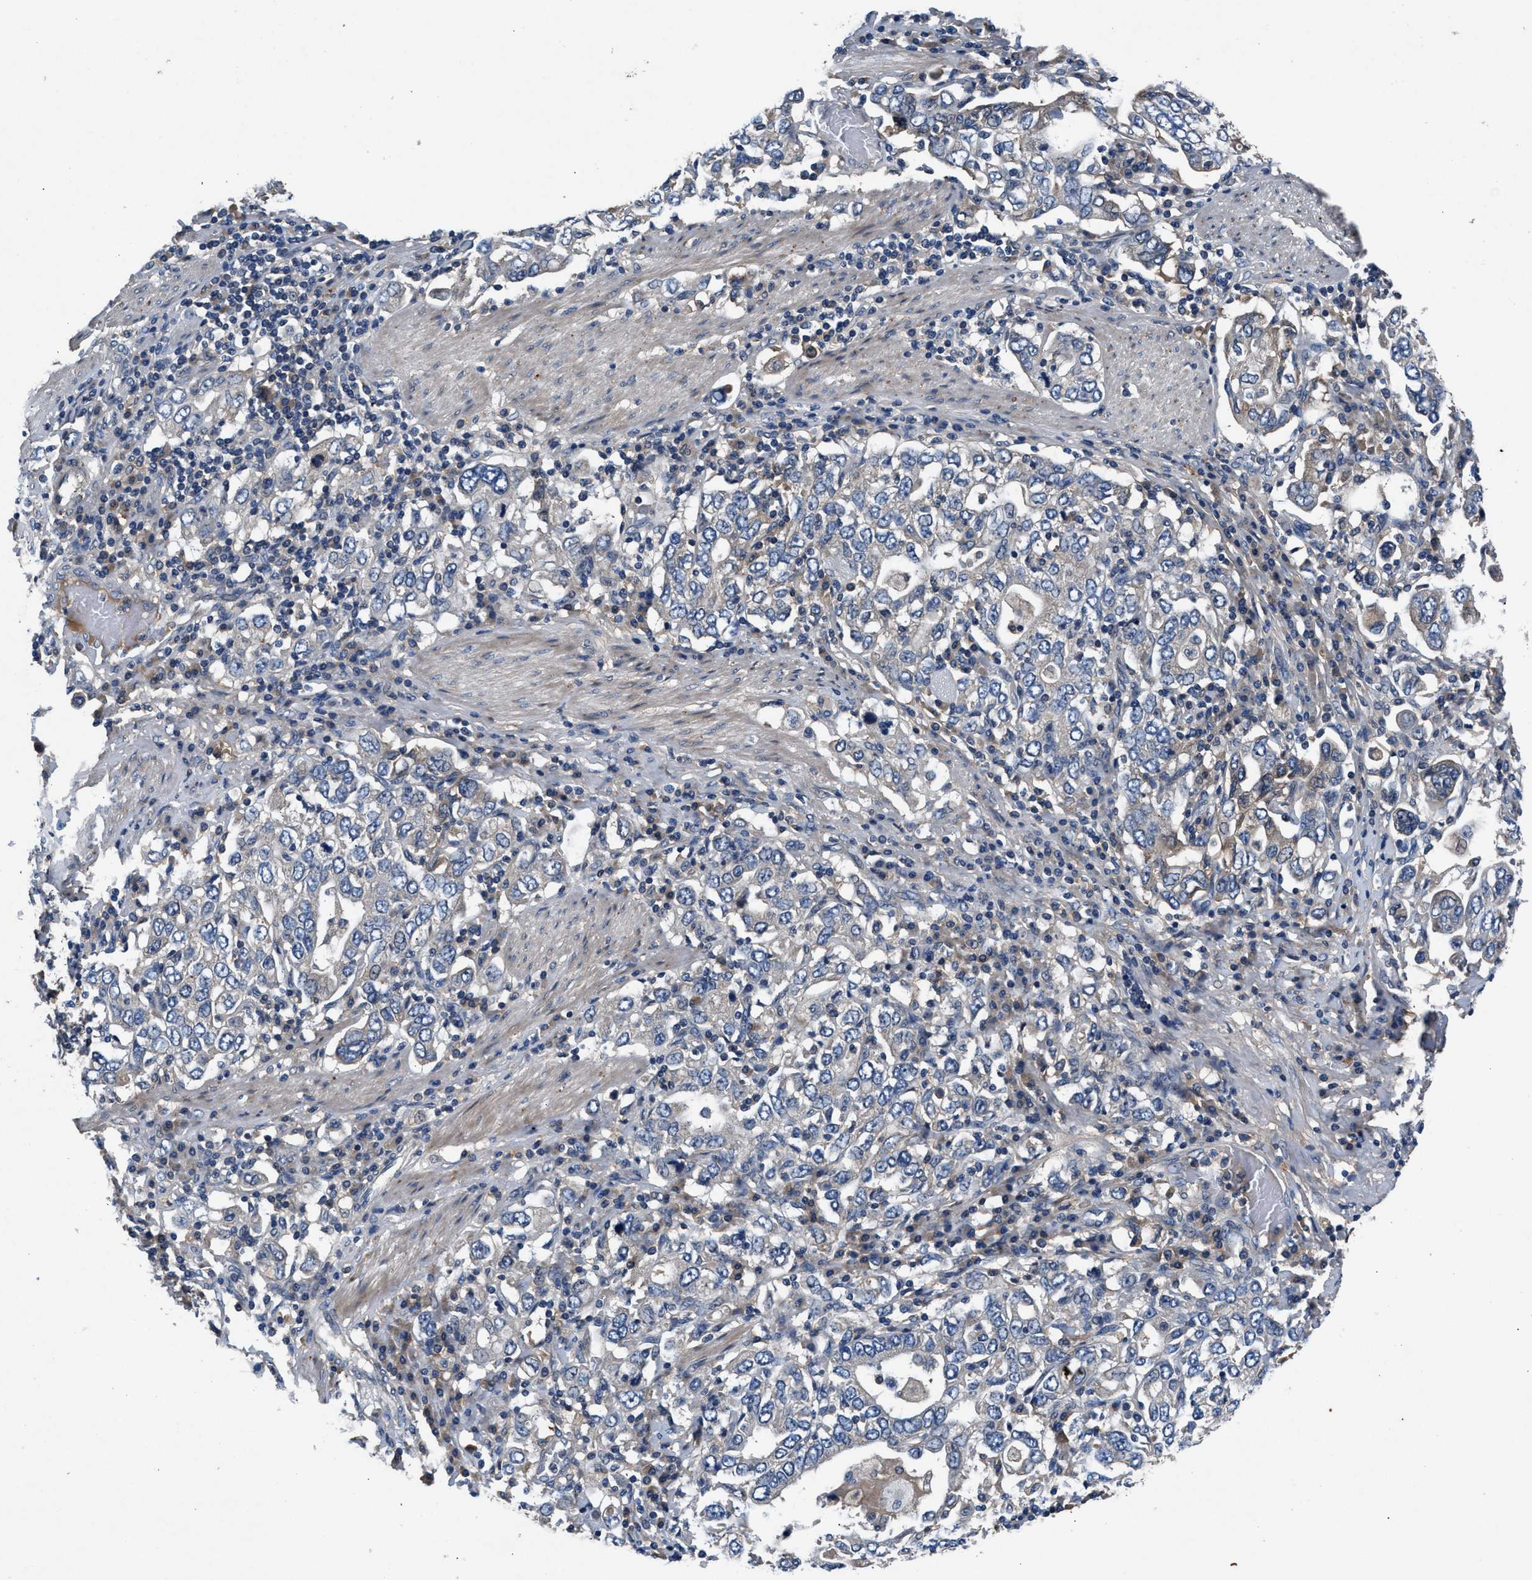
{"staining": {"intensity": "negative", "quantity": "none", "location": "none"}, "tissue": "stomach cancer", "cell_type": "Tumor cells", "image_type": "cancer", "snomed": [{"axis": "morphology", "description": "Adenocarcinoma, NOS"}, {"axis": "topography", "description": "Stomach, upper"}], "caption": "The image displays no significant expression in tumor cells of stomach adenocarcinoma. Brightfield microscopy of immunohistochemistry stained with DAB (brown) and hematoxylin (blue), captured at high magnification.", "gene": "PRXL2C", "patient": {"sex": "male", "age": 62}}